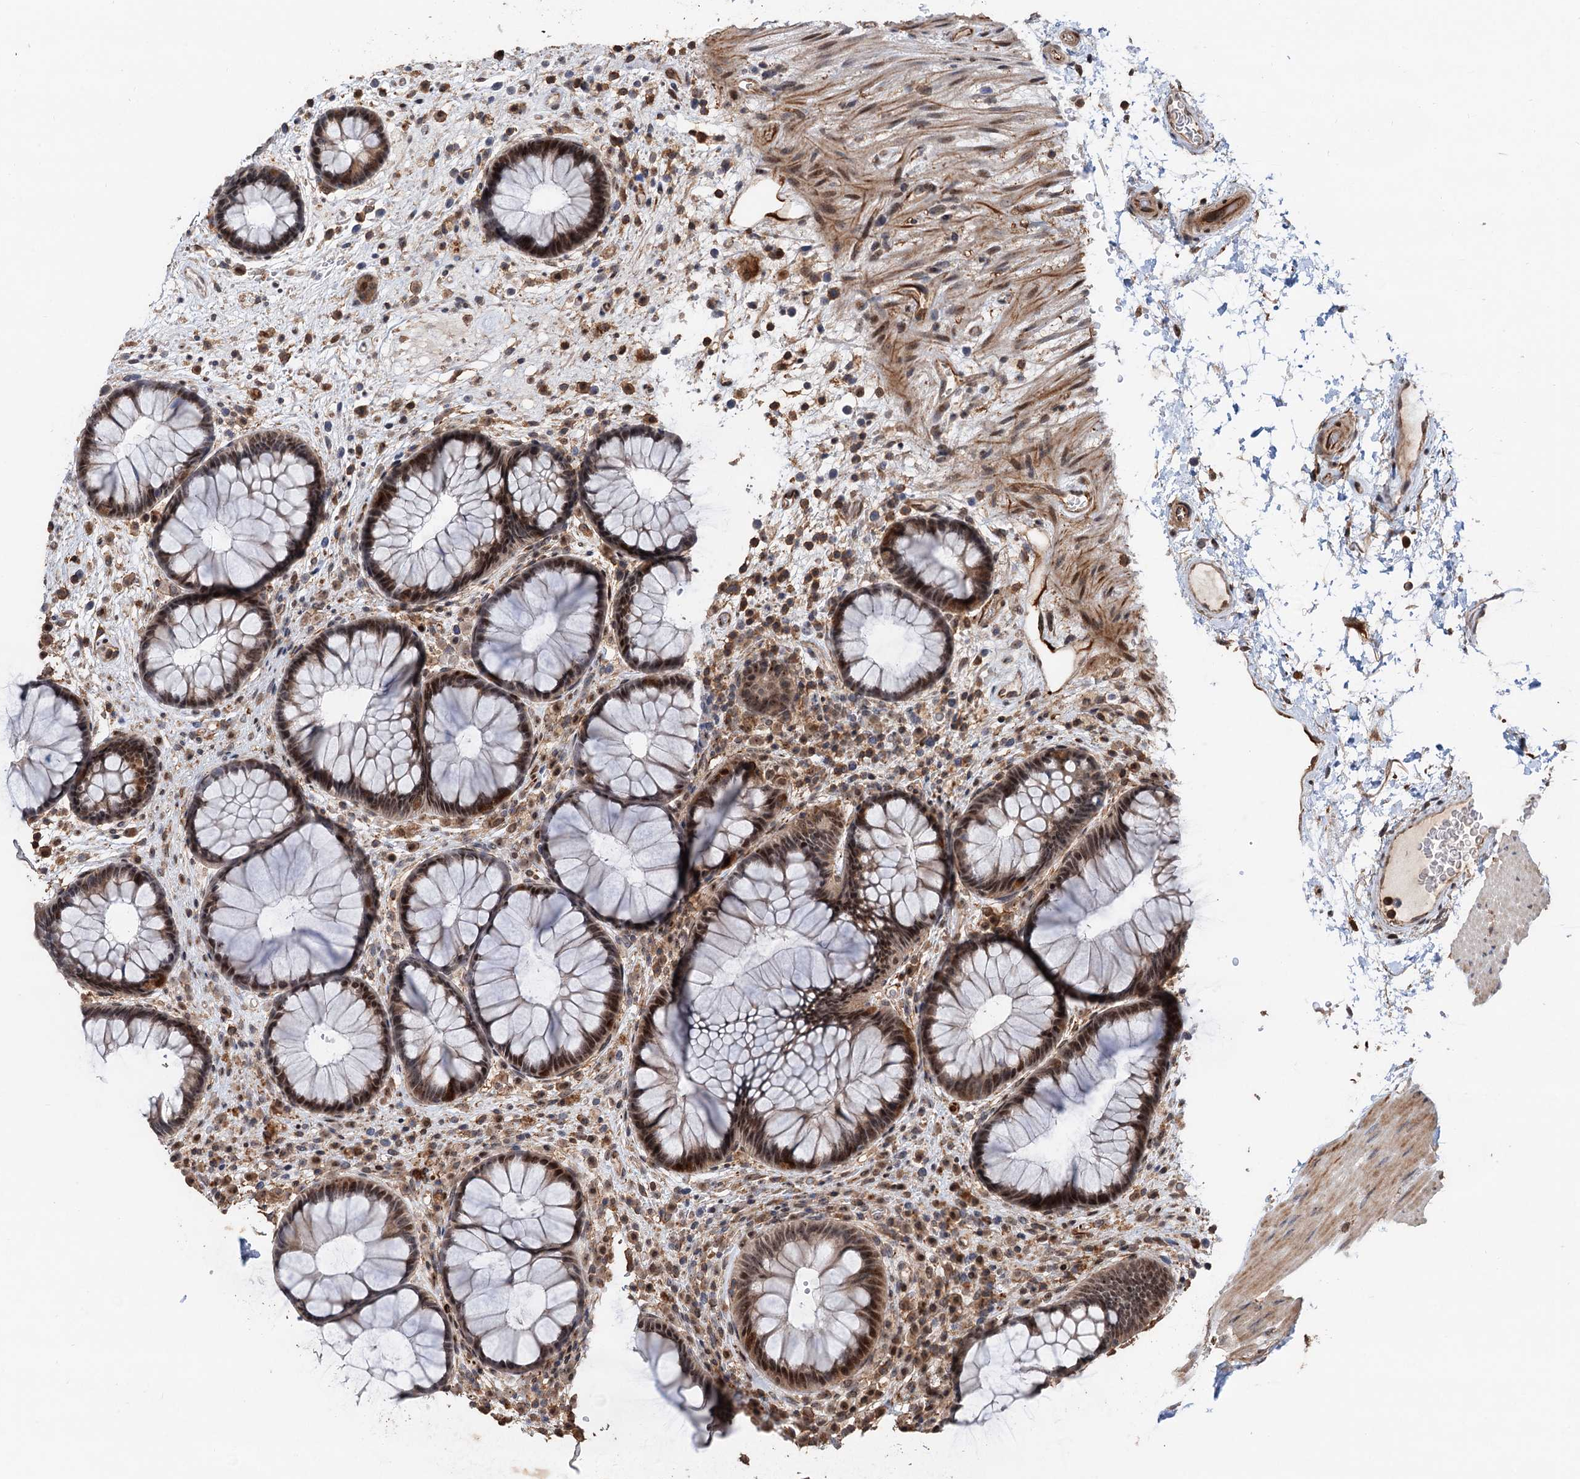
{"staining": {"intensity": "moderate", "quantity": ">75%", "location": "nuclear"}, "tissue": "rectum", "cell_type": "Glandular cells", "image_type": "normal", "snomed": [{"axis": "morphology", "description": "Normal tissue, NOS"}, {"axis": "topography", "description": "Rectum"}], "caption": "The image shows a brown stain indicating the presence of a protein in the nuclear of glandular cells in rectum. The staining was performed using DAB (3,3'-diaminobenzidine) to visualize the protein expression in brown, while the nuclei were stained in blue with hematoxylin (Magnification: 20x).", "gene": "TMA16", "patient": {"sex": "male", "age": 51}}